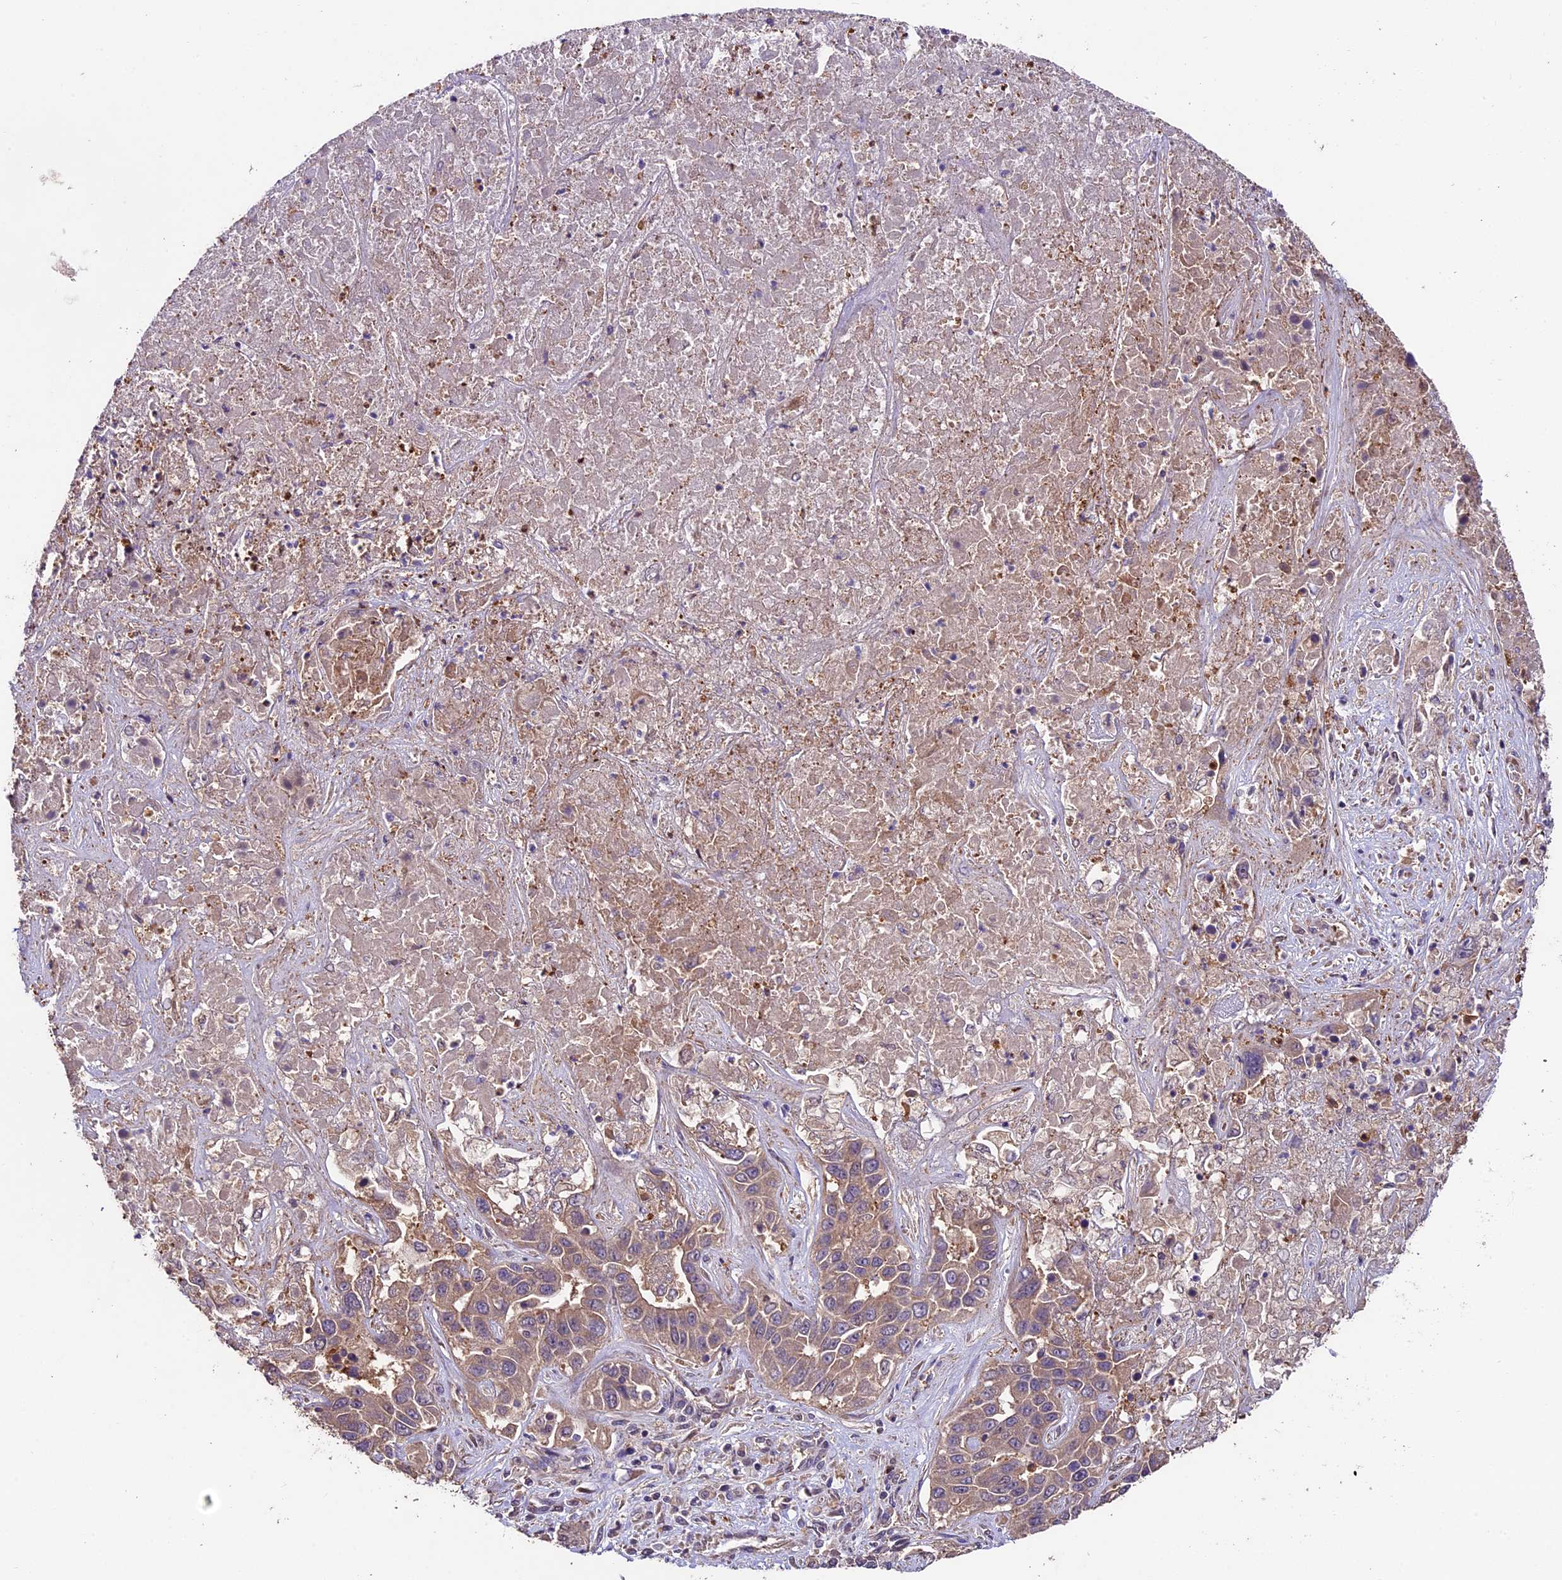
{"staining": {"intensity": "weak", "quantity": ">75%", "location": "cytoplasmic/membranous"}, "tissue": "liver cancer", "cell_type": "Tumor cells", "image_type": "cancer", "snomed": [{"axis": "morphology", "description": "Cholangiocarcinoma"}, {"axis": "topography", "description": "Liver"}], "caption": "A micrograph of cholangiocarcinoma (liver) stained for a protein exhibits weak cytoplasmic/membranous brown staining in tumor cells.", "gene": "SBNO2", "patient": {"sex": "female", "age": 52}}